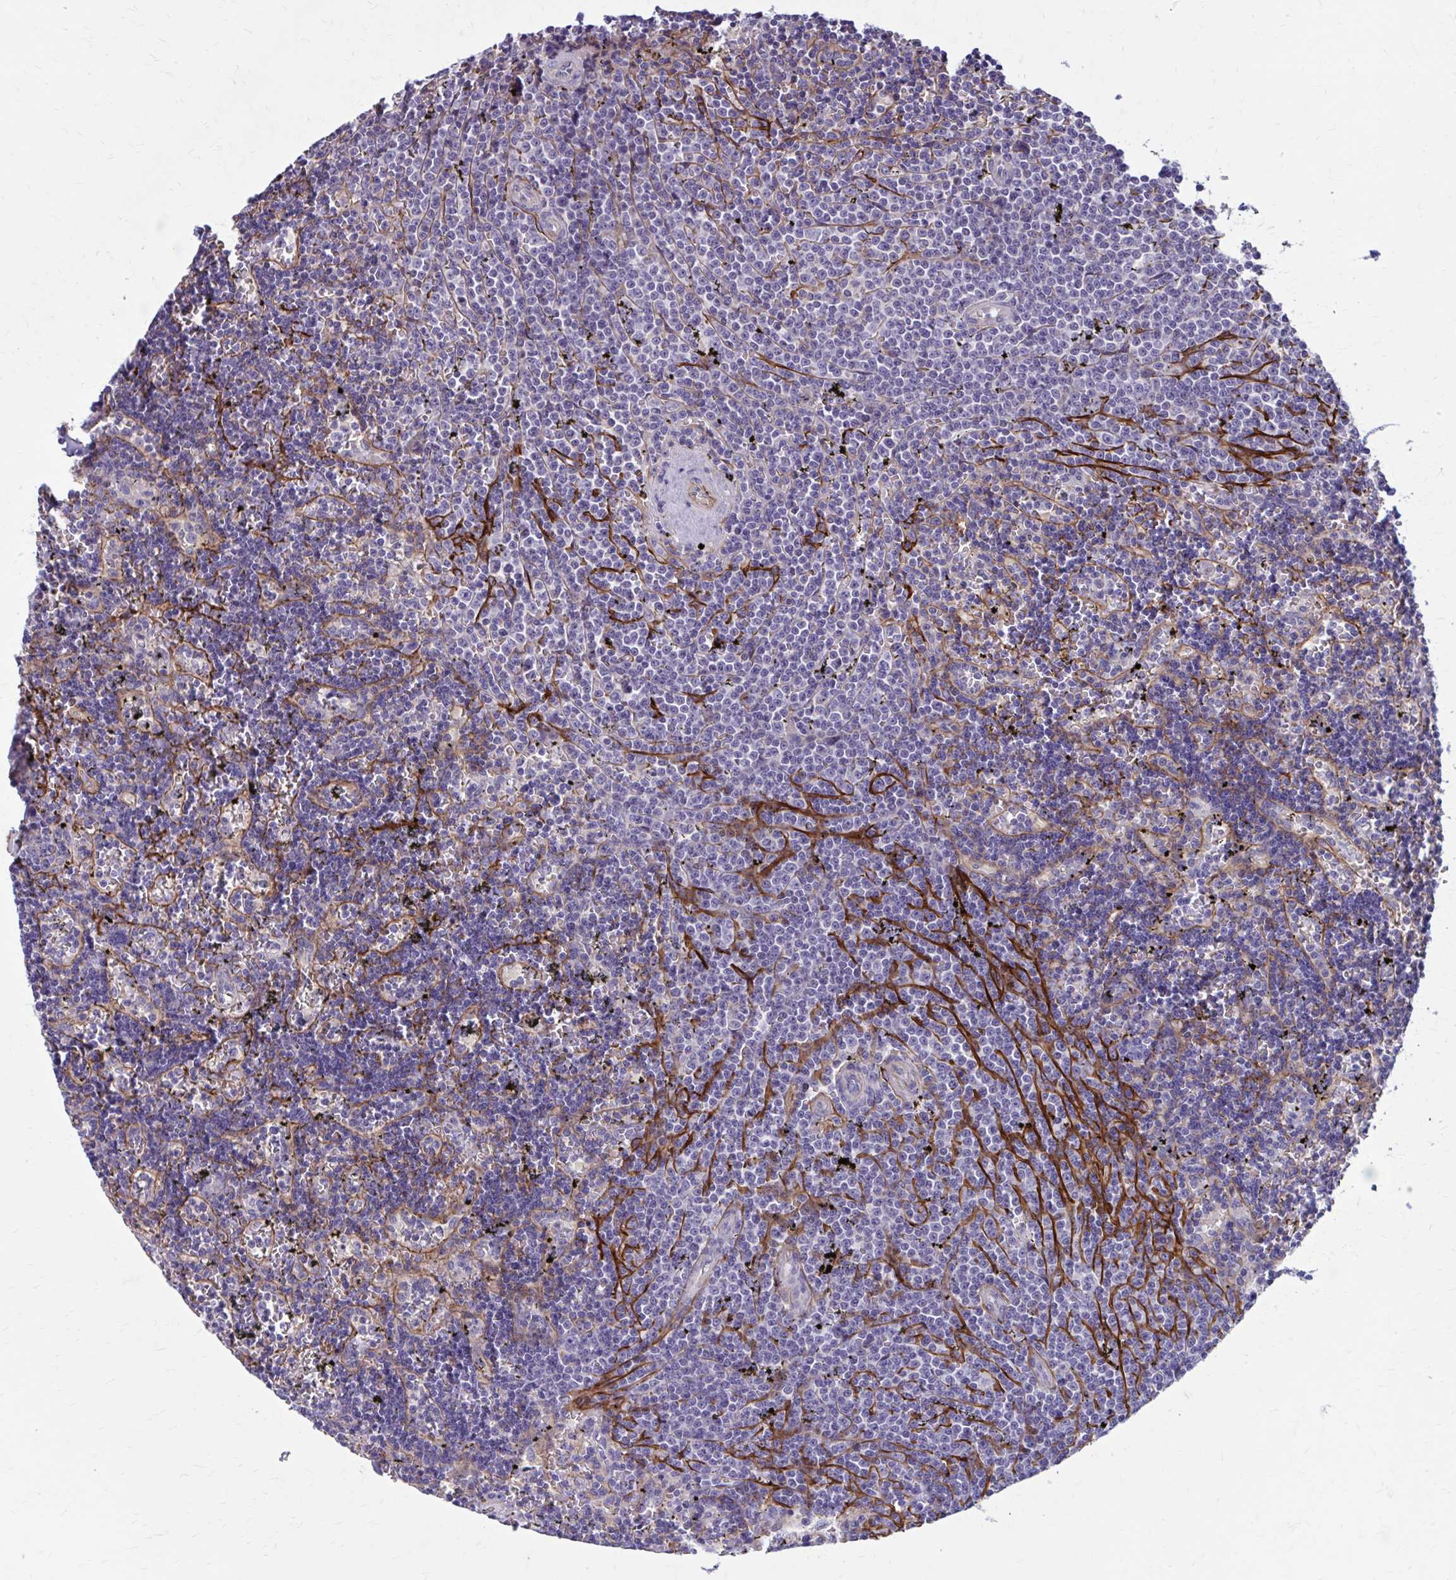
{"staining": {"intensity": "negative", "quantity": "none", "location": "none"}, "tissue": "lymphoma", "cell_type": "Tumor cells", "image_type": "cancer", "snomed": [{"axis": "morphology", "description": "Malignant lymphoma, non-Hodgkin's type, Low grade"}, {"axis": "topography", "description": "Spleen"}], "caption": "DAB (3,3'-diaminobenzidine) immunohistochemical staining of low-grade malignant lymphoma, non-Hodgkin's type reveals no significant staining in tumor cells. (Immunohistochemistry, brightfield microscopy, high magnification).", "gene": "ZDHHC7", "patient": {"sex": "male", "age": 60}}